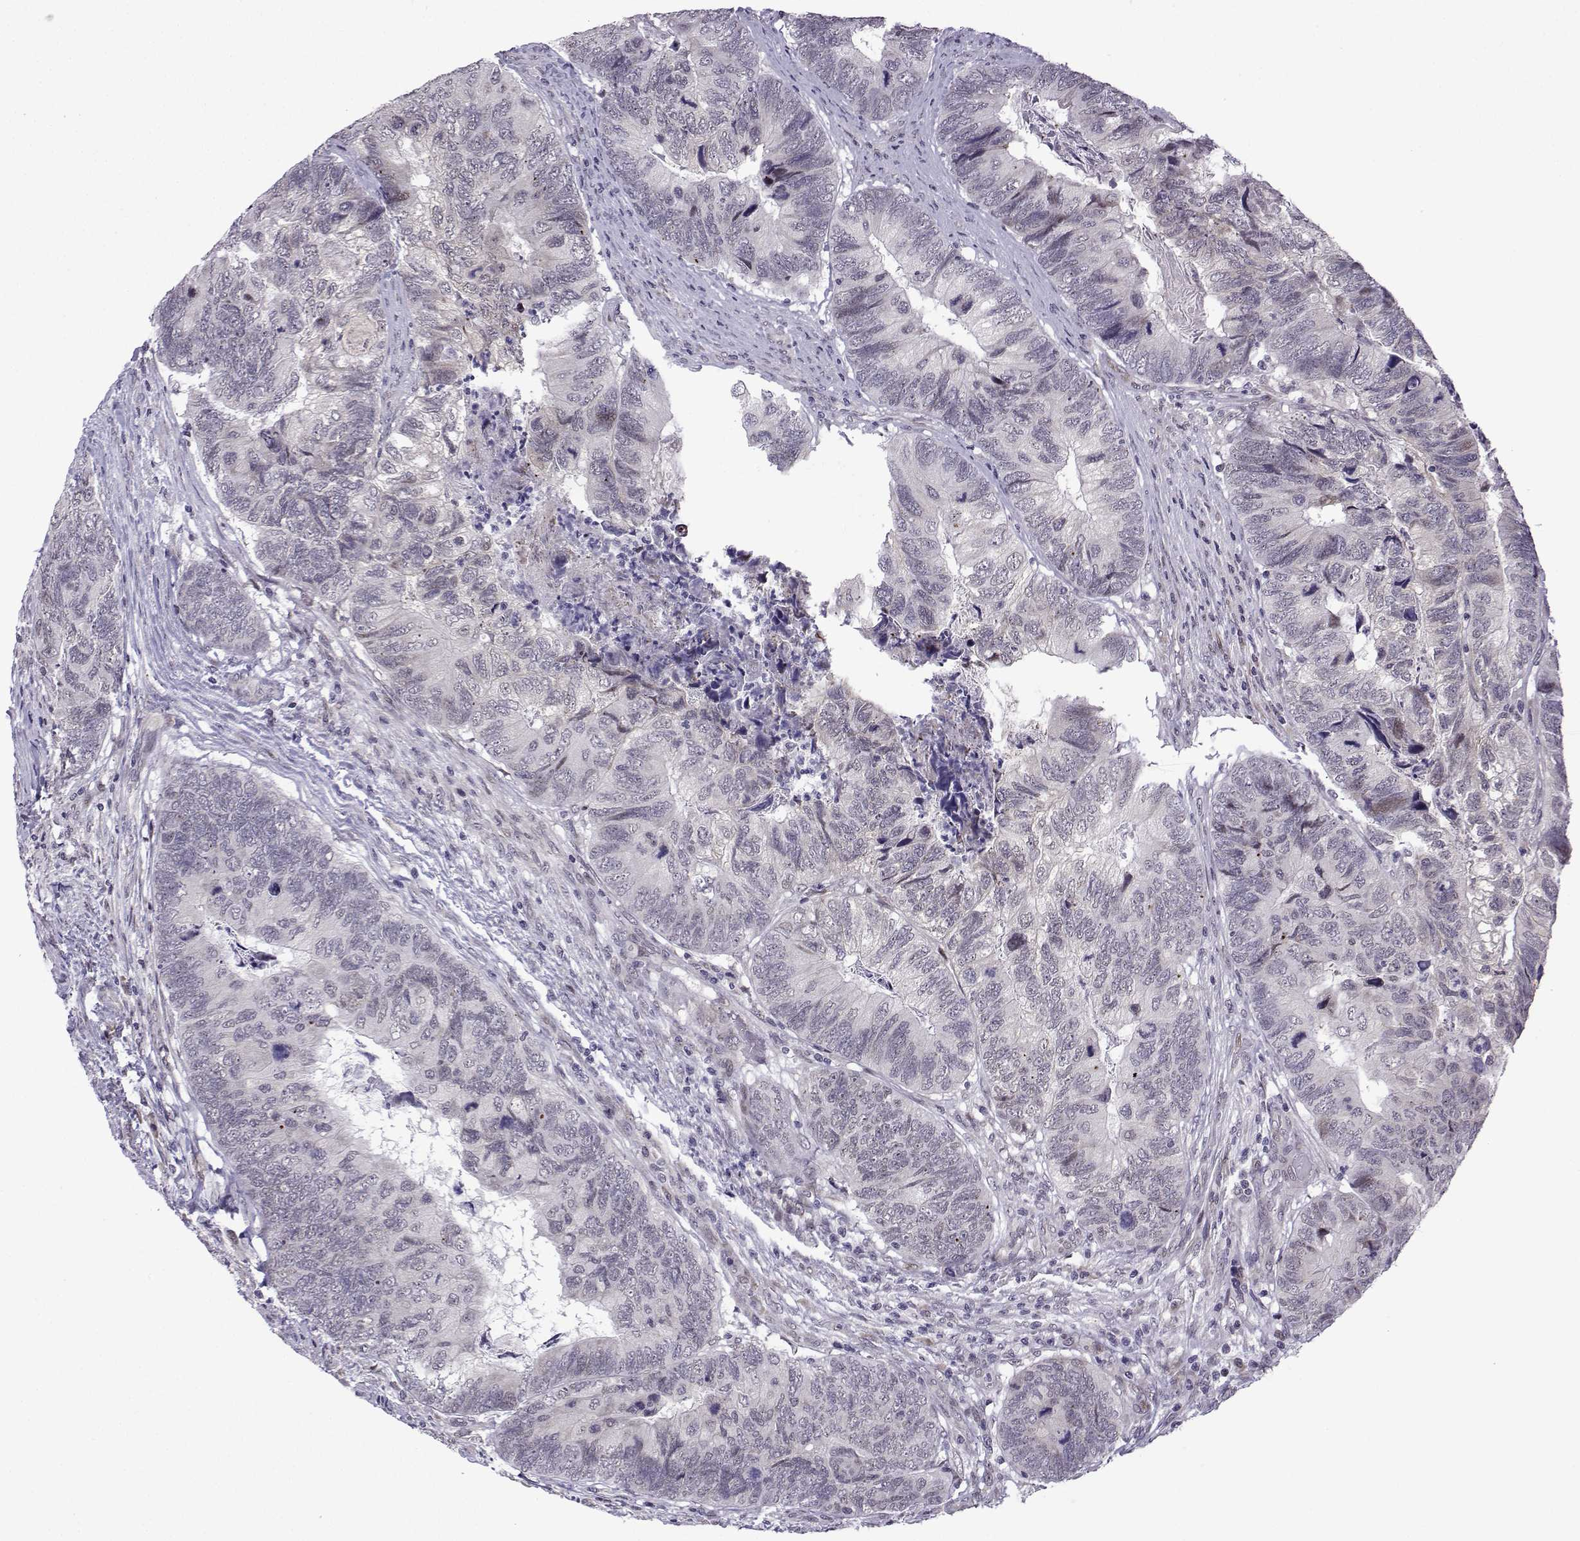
{"staining": {"intensity": "negative", "quantity": "none", "location": "none"}, "tissue": "colorectal cancer", "cell_type": "Tumor cells", "image_type": "cancer", "snomed": [{"axis": "morphology", "description": "Adenocarcinoma, NOS"}, {"axis": "topography", "description": "Colon"}], "caption": "The photomicrograph reveals no significant staining in tumor cells of adenocarcinoma (colorectal).", "gene": "FGF3", "patient": {"sex": "female", "age": 67}}